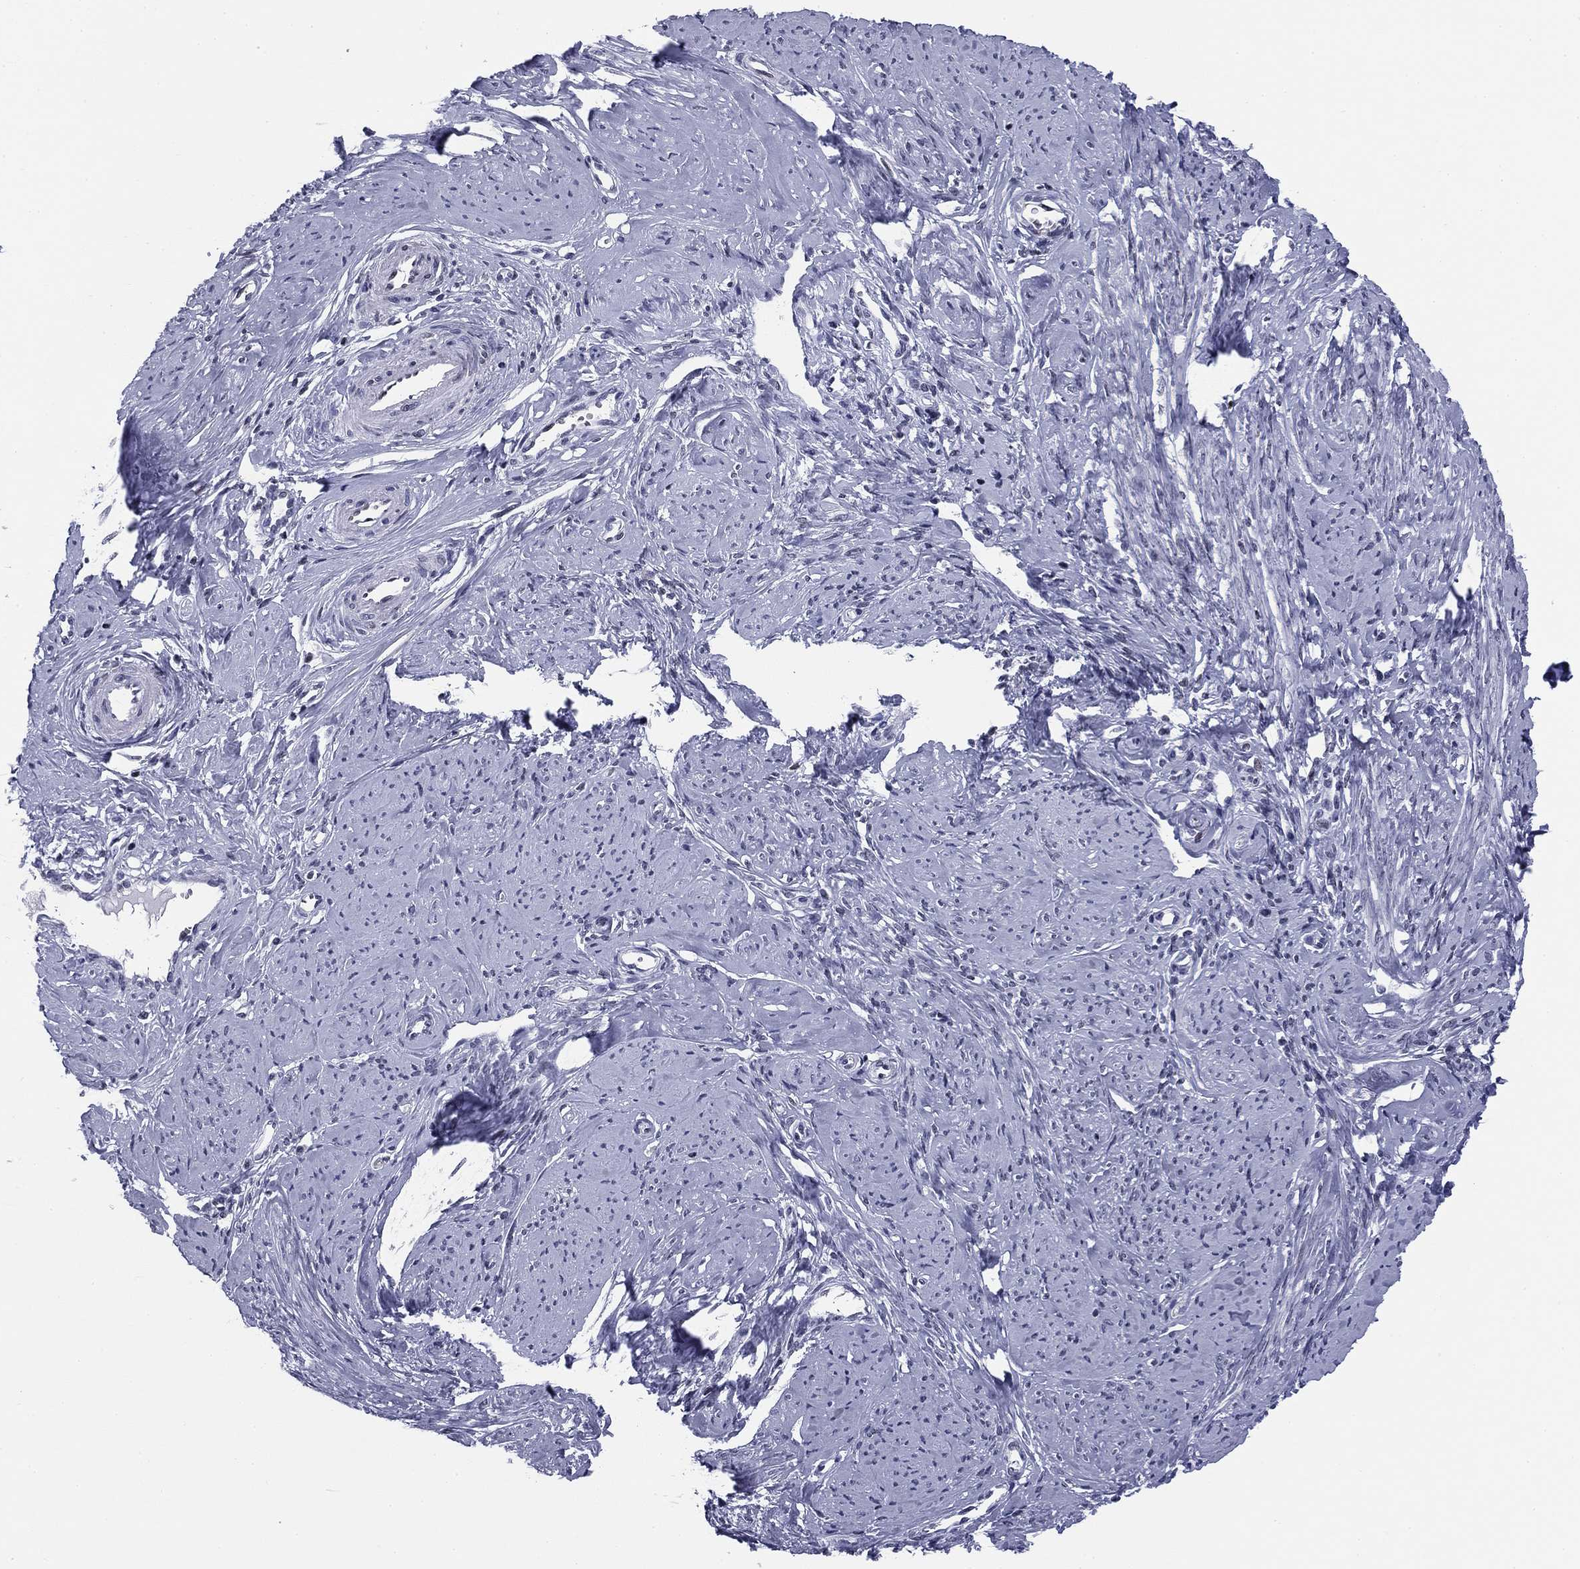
{"staining": {"intensity": "negative", "quantity": "none", "location": "none"}, "tissue": "smooth muscle", "cell_type": "Smooth muscle cells", "image_type": "normal", "snomed": [{"axis": "morphology", "description": "Normal tissue, NOS"}, {"axis": "topography", "description": "Smooth muscle"}], "caption": "Smooth muscle cells are negative for brown protein staining in benign smooth muscle. The staining was performed using DAB to visualize the protein expression in brown, while the nuclei were stained in blue with hematoxylin (Magnification: 20x).", "gene": "CCDC144A", "patient": {"sex": "female", "age": 48}}